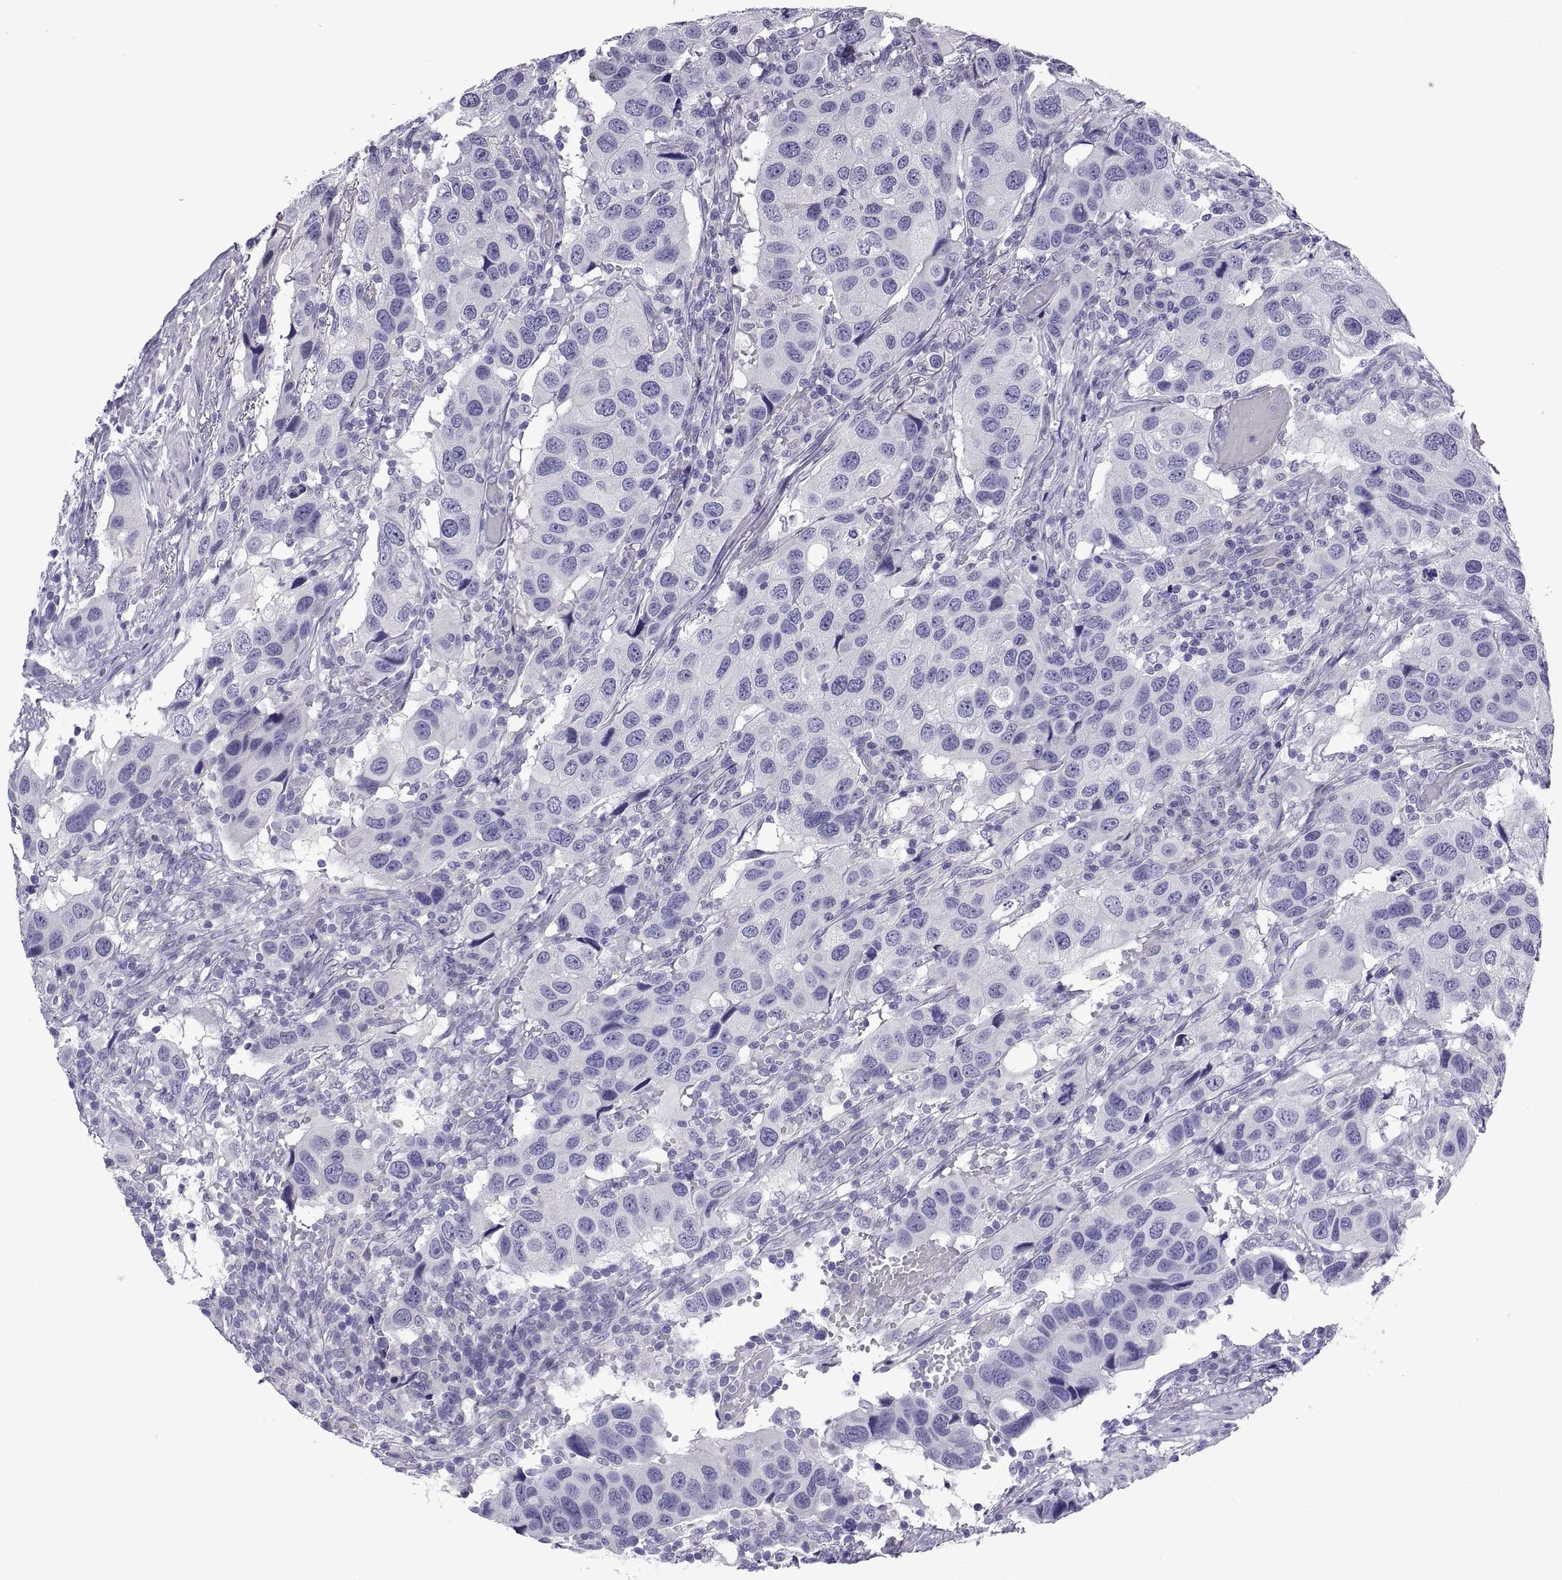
{"staining": {"intensity": "negative", "quantity": "none", "location": "none"}, "tissue": "urothelial cancer", "cell_type": "Tumor cells", "image_type": "cancer", "snomed": [{"axis": "morphology", "description": "Urothelial carcinoma, High grade"}, {"axis": "topography", "description": "Urinary bladder"}], "caption": "Human urothelial cancer stained for a protein using immunohistochemistry reveals no staining in tumor cells.", "gene": "SPDYE1", "patient": {"sex": "male", "age": 79}}